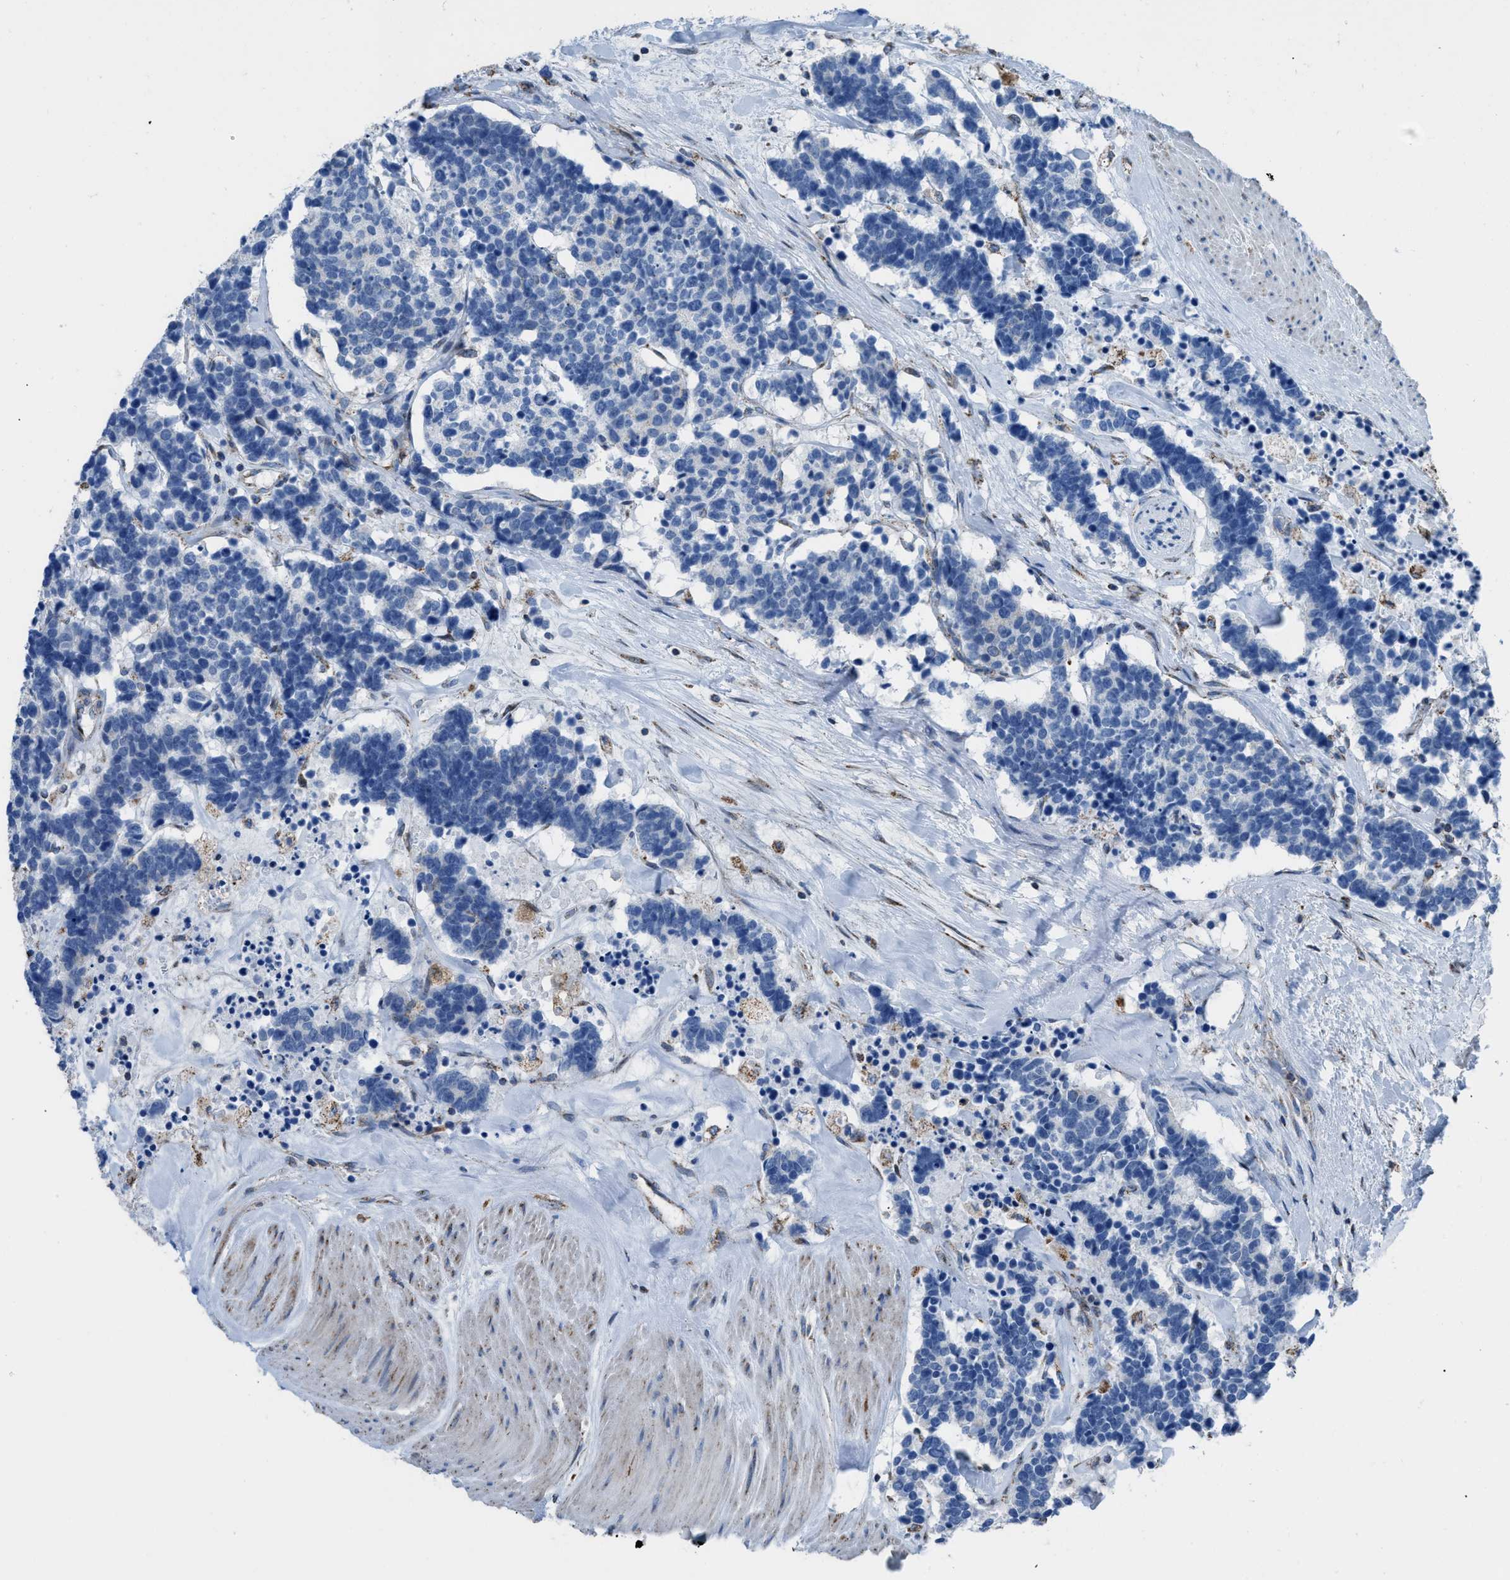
{"staining": {"intensity": "negative", "quantity": "none", "location": "none"}, "tissue": "carcinoid", "cell_type": "Tumor cells", "image_type": "cancer", "snomed": [{"axis": "morphology", "description": "Carcinoma, NOS"}, {"axis": "morphology", "description": "Carcinoid, malignant, NOS"}, {"axis": "topography", "description": "Urinary bladder"}], "caption": "This is a photomicrograph of immunohistochemistry staining of carcinoid, which shows no expression in tumor cells. Nuclei are stained in blue.", "gene": "ETFB", "patient": {"sex": "male", "age": 57}}